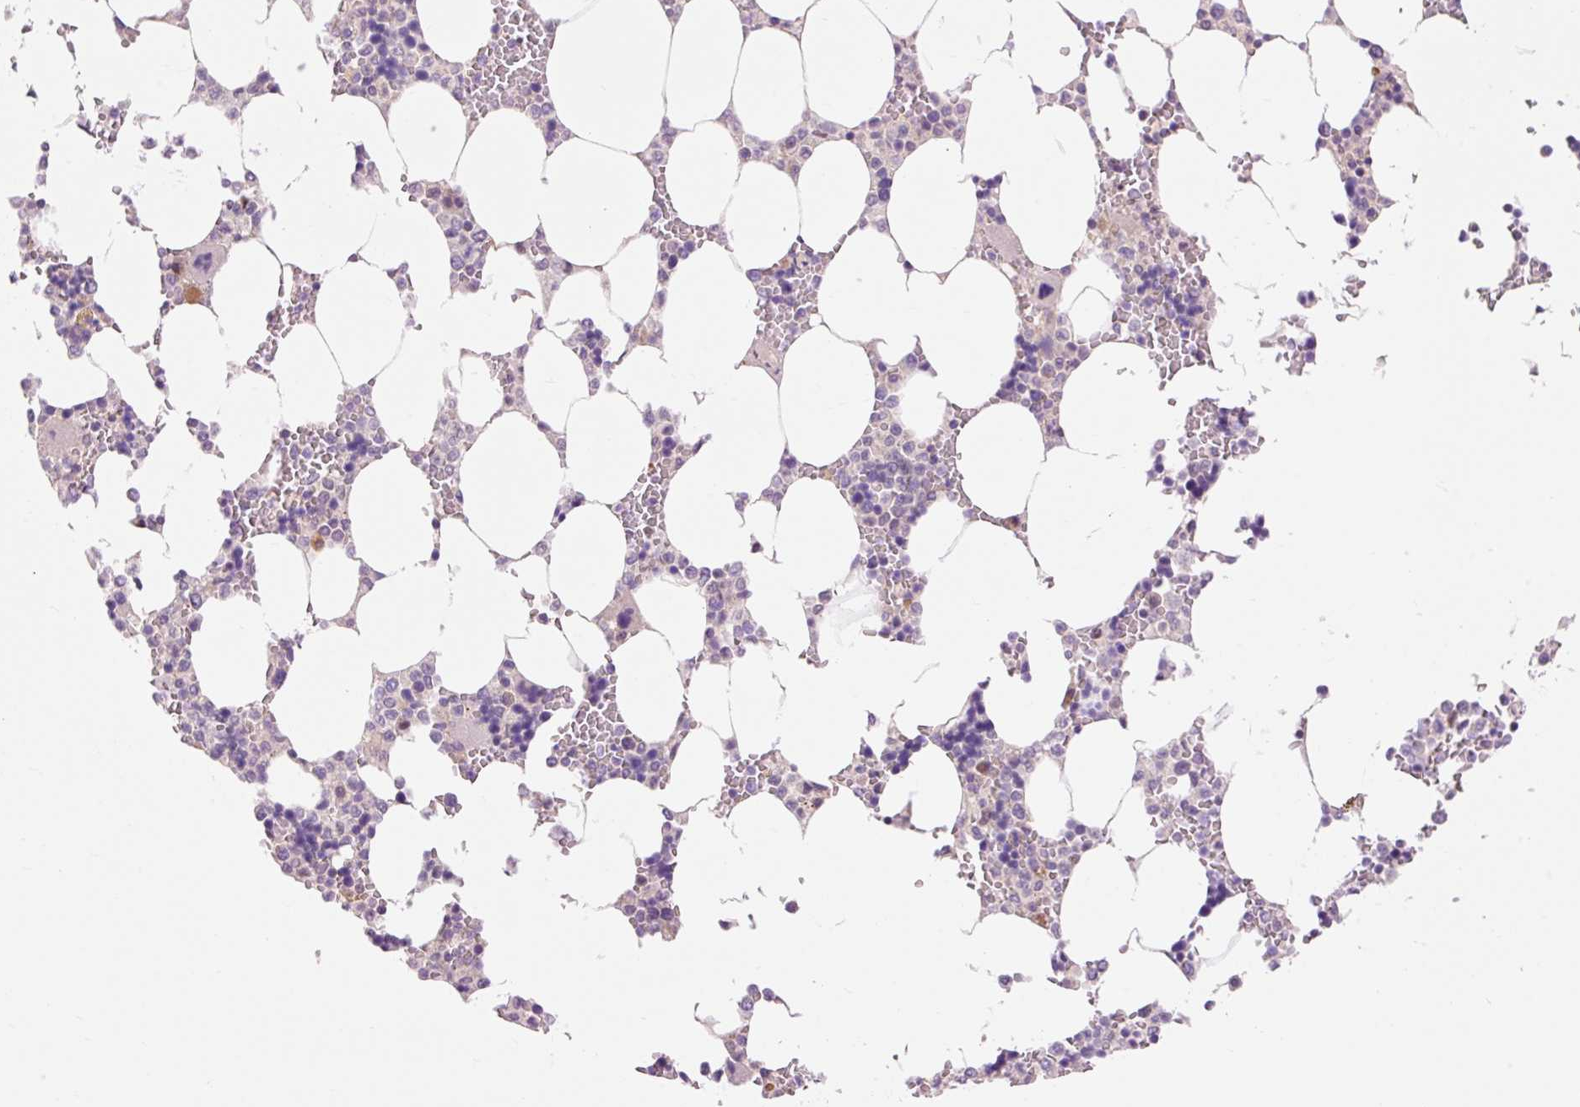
{"staining": {"intensity": "negative", "quantity": "none", "location": "none"}, "tissue": "bone marrow", "cell_type": "Hematopoietic cells", "image_type": "normal", "snomed": [{"axis": "morphology", "description": "Normal tissue, NOS"}, {"axis": "topography", "description": "Bone marrow"}], "caption": "Protein analysis of unremarkable bone marrow reveals no significant positivity in hematopoietic cells. Nuclei are stained in blue.", "gene": "IMMT", "patient": {"sex": "male", "age": 64}}